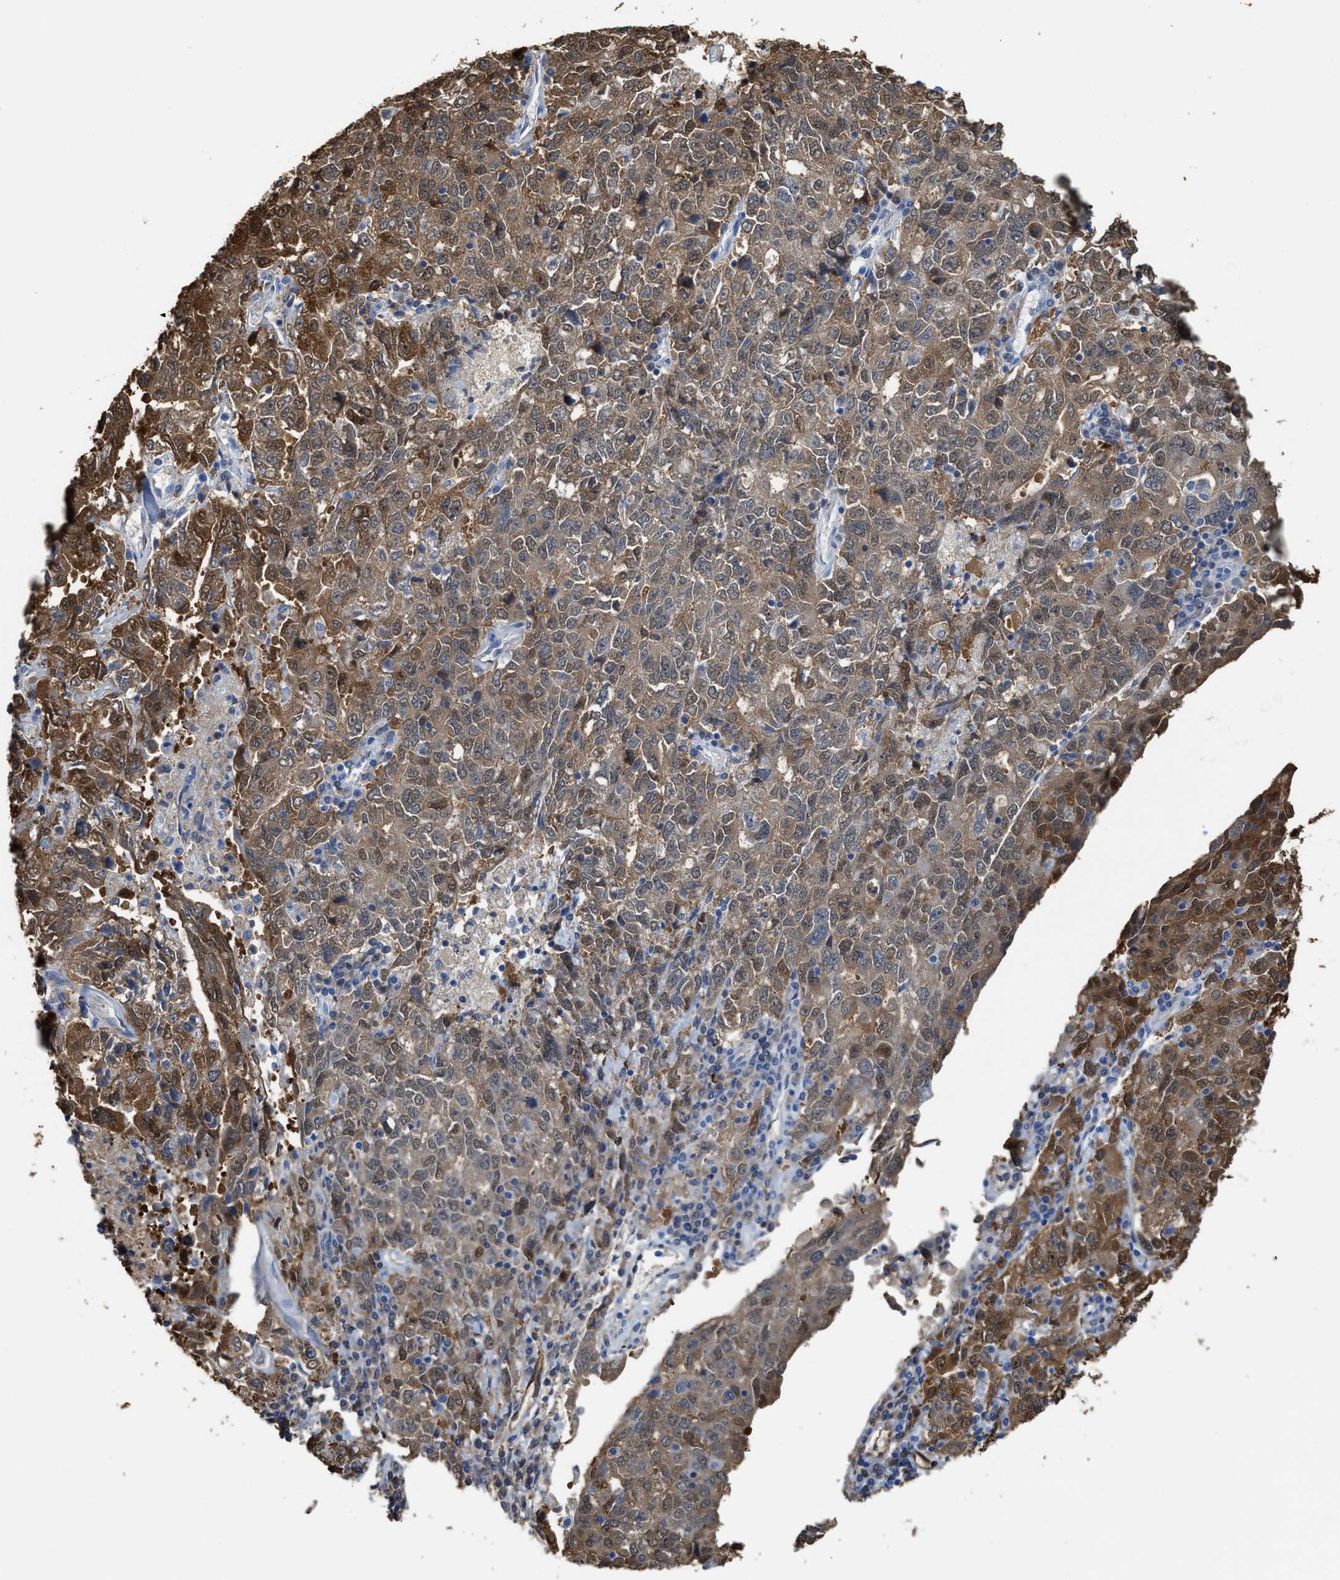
{"staining": {"intensity": "moderate", "quantity": ">75%", "location": "cytoplasmic/membranous"}, "tissue": "ovarian cancer", "cell_type": "Tumor cells", "image_type": "cancer", "snomed": [{"axis": "morphology", "description": "Carcinoma, endometroid"}, {"axis": "topography", "description": "Ovary"}], "caption": "Brown immunohistochemical staining in ovarian endometroid carcinoma displays moderate cytoplasmic/membranous positivity in approximately >75% of tumor cells. Ihc stains the protein of interest in brown and the nuclei are stained blue.", "gene": "ASS1", "patient": {"sex": "female", "age": 62}}